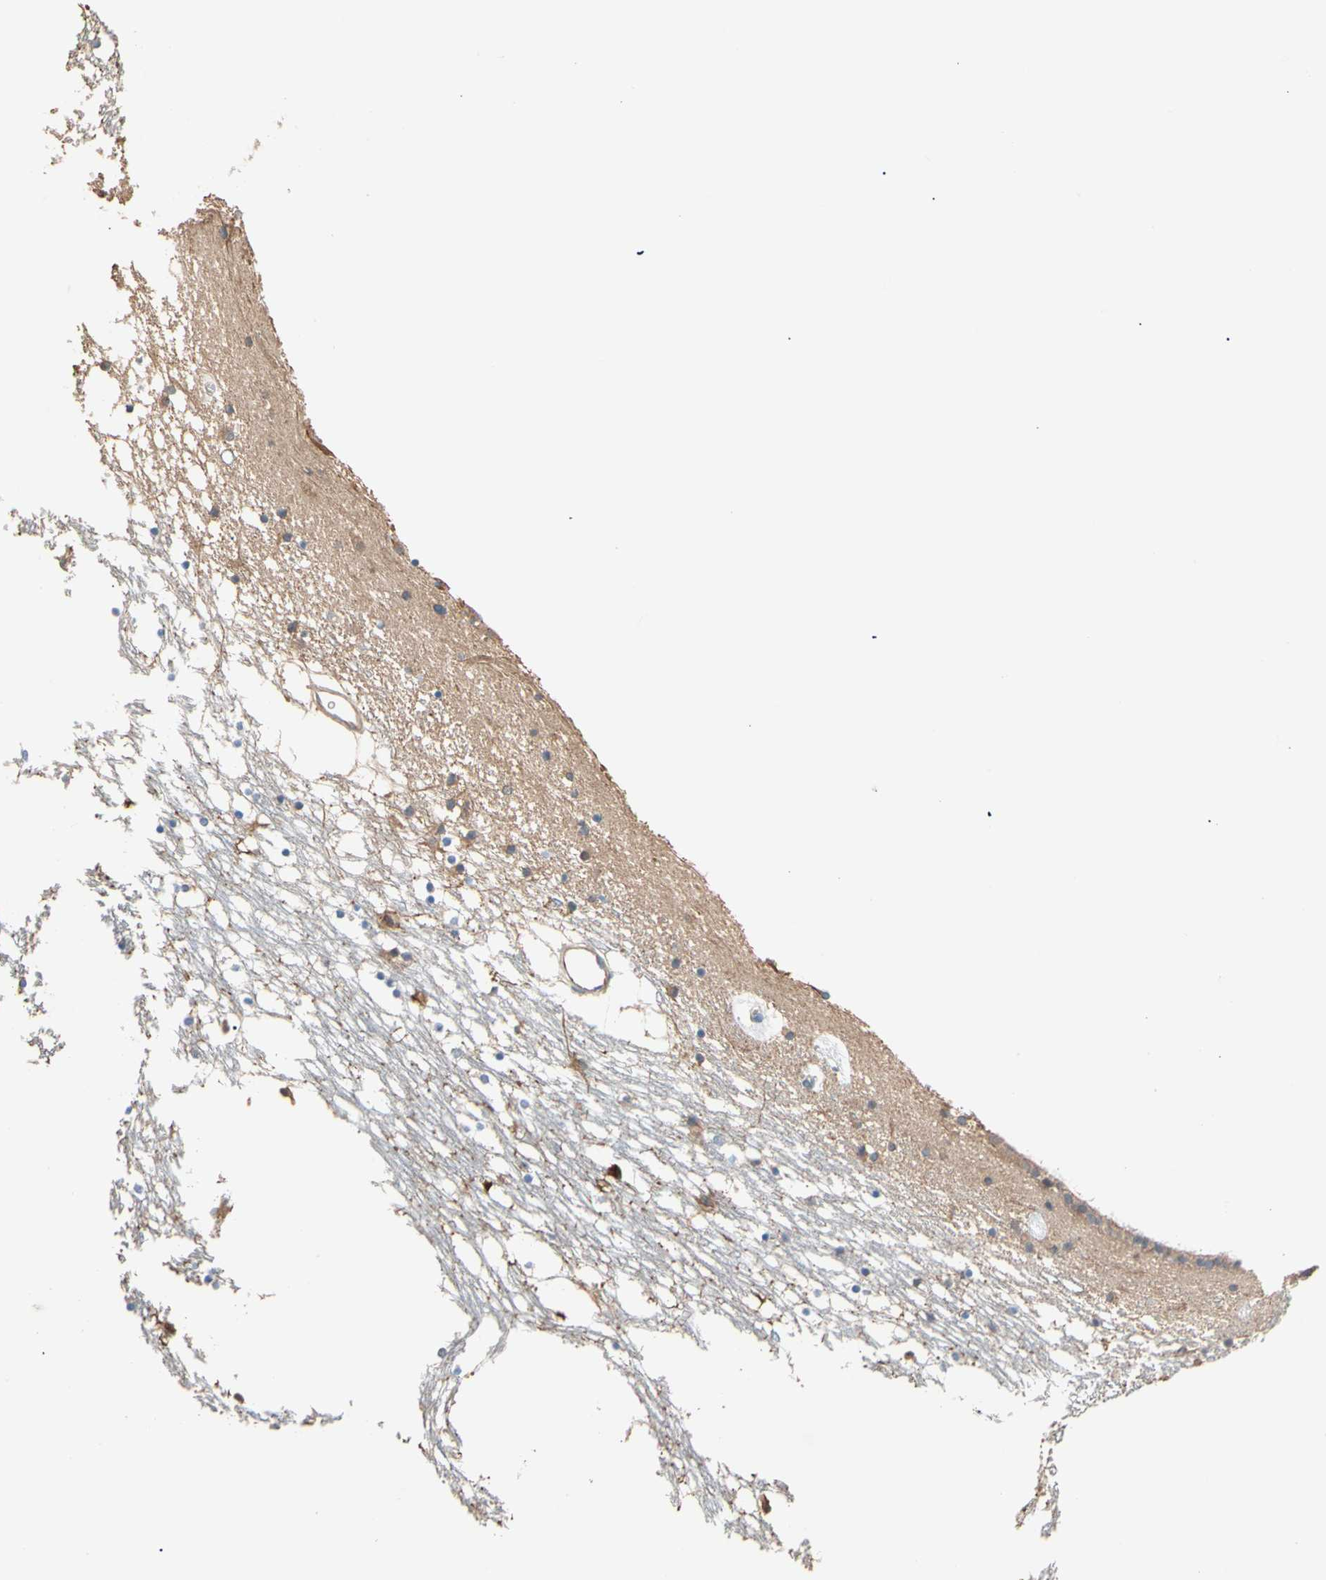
{"staining": {"intensity": "moderate", "quantity": "<25%", "location": "cytoplasmic/membranous"}, "tissue": "caudate", "cell_type": "Glial cells", "image_type": "normal", "snomed": [{"axis": "morphology", "description": "Normal tissue, NOS"}, {"axis": "topography", "description": "Lateral ventricle wall"}], "caption": "Immunohistochemical staining of unremarkable caudate reveals moderate cytoplasmic/membranous protein staining in approximately <25% of glial cells. (brown staining indicates protein expression, while blue staining denotes nuclei).", "gene": "BBOX1", "patient": {"sex": "male", "age": 45}}